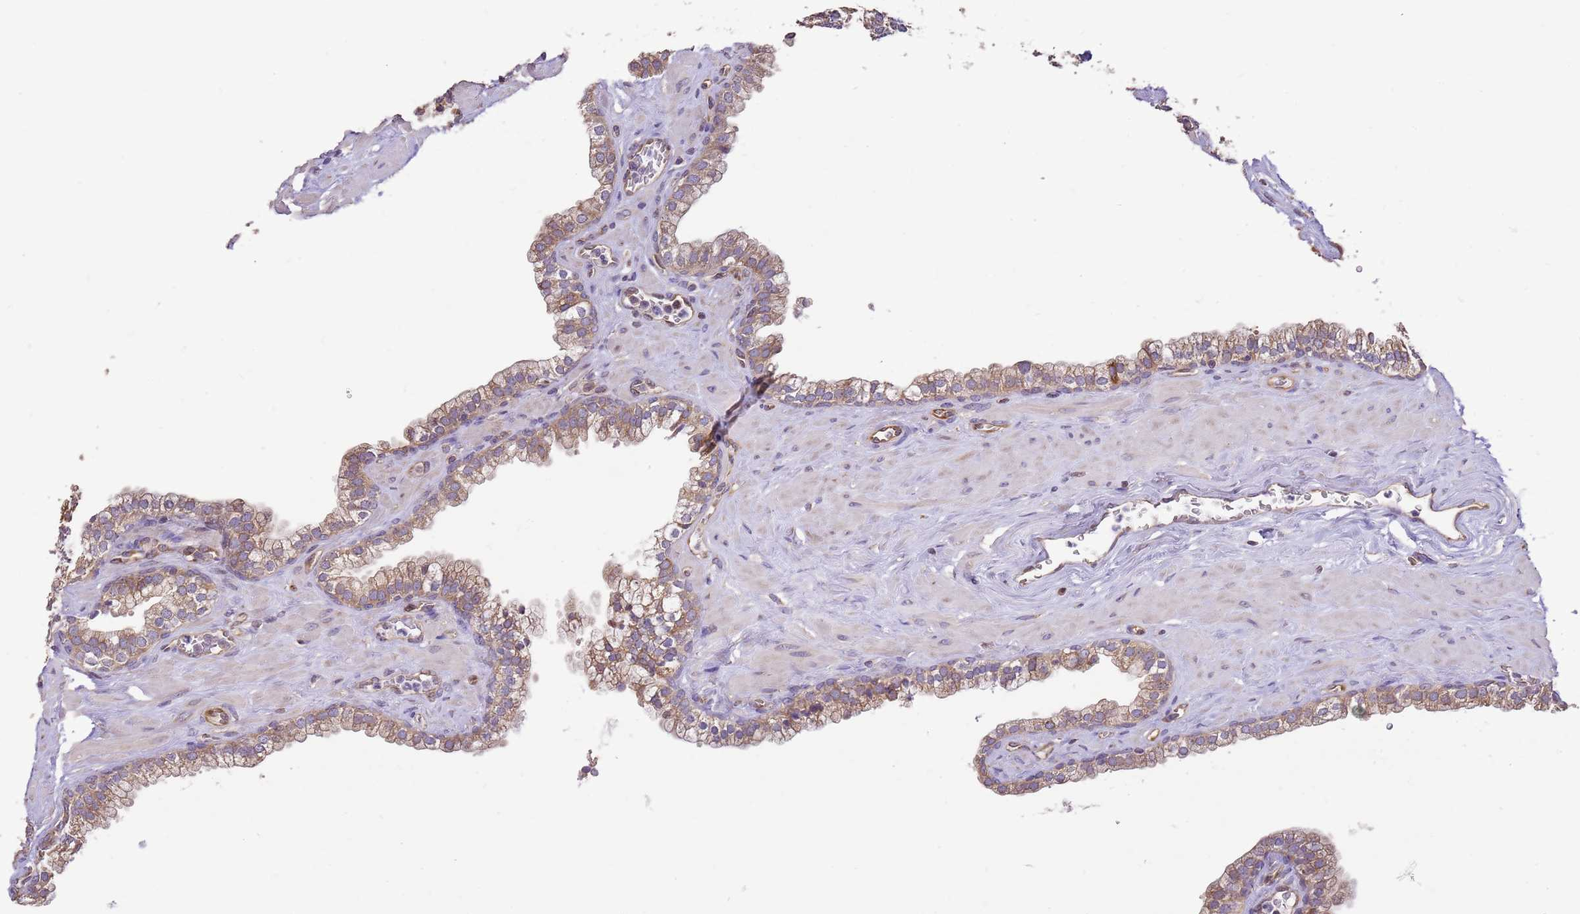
{"staining": {"intensity": "moderate", "quantity": "25%-75%", "location": "cytoplasmic/membranous"}, "tissue": "prostate", "cell_type": "Glandular cells", "image_type": "normal", "snomed": [{"axis": "morphology", "description": "Normal tissue, NOS"}, {"axis": "morphology", "description": "Urothelial carcinoma, Low grade"}, {"axis": "topography", "description": "Urinary bladder"}, {"axis": "topography", "description": "Prostate"}], "caption": "Protein positivity by IHC shows moderate cytoplasmic/membranous expression in about 25%-75% of glandular cells in benign prostate.", "gene": "DOCK9", "patient": {"sex": "male", "age": 60}}